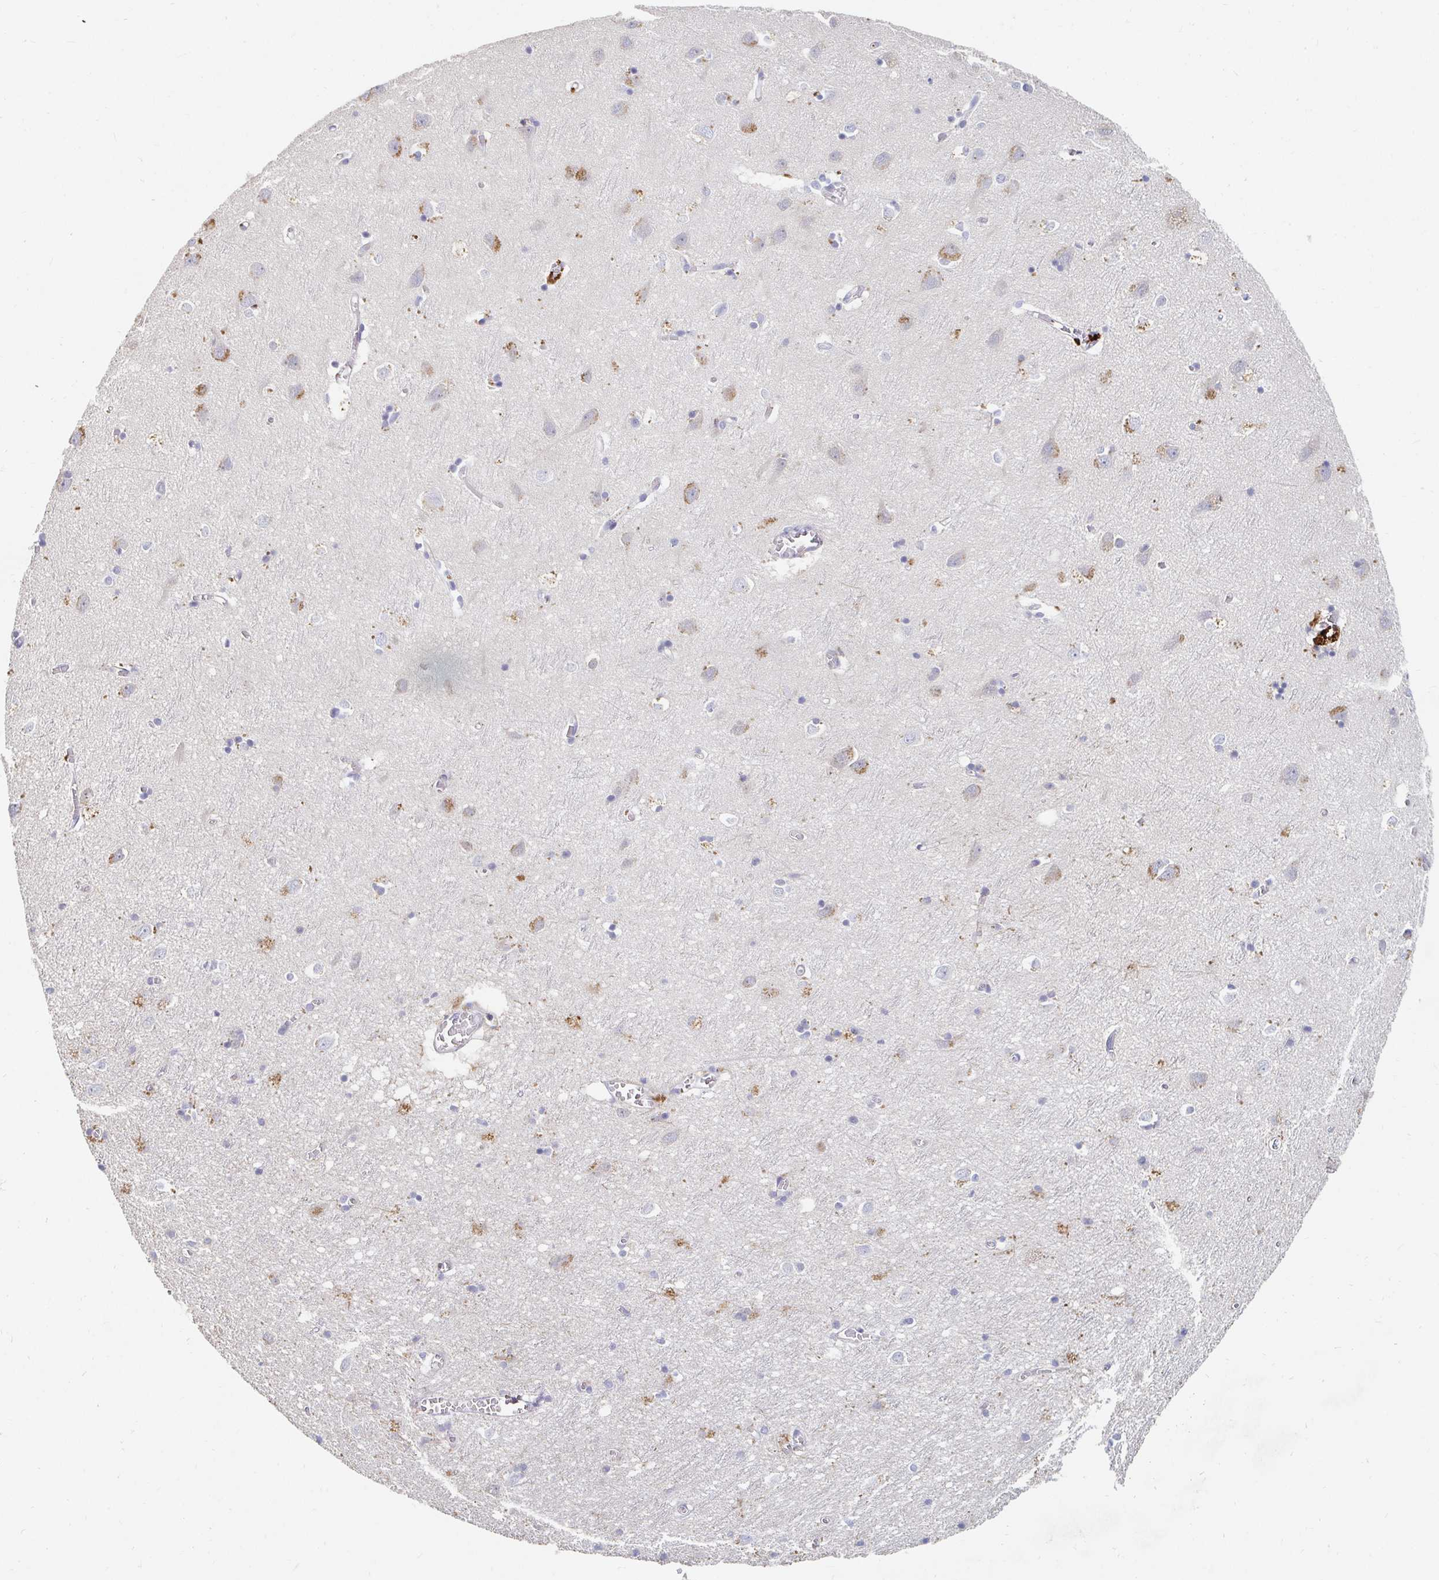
{"staining": {"intensity": "negative", "quantity": "none", "location": "none"}, "tissue": "cerebral cortex", "cell_type": "Endothelial cells", "image_type": "normal", "snomed": [{"axis": "morphology", "description": "Normal tissue, NOS"}, {"axis": "topography", "description": "Cerebral cortex"}], "caption": "Endothelial cells show no significant positivity in normal cerebral cortex. (DAB (3,3'-diaminobenzidine) IHC with hematoxylin counter stain).", "gene": "NME9", "patient": {"sex": "male", "age": 70}}